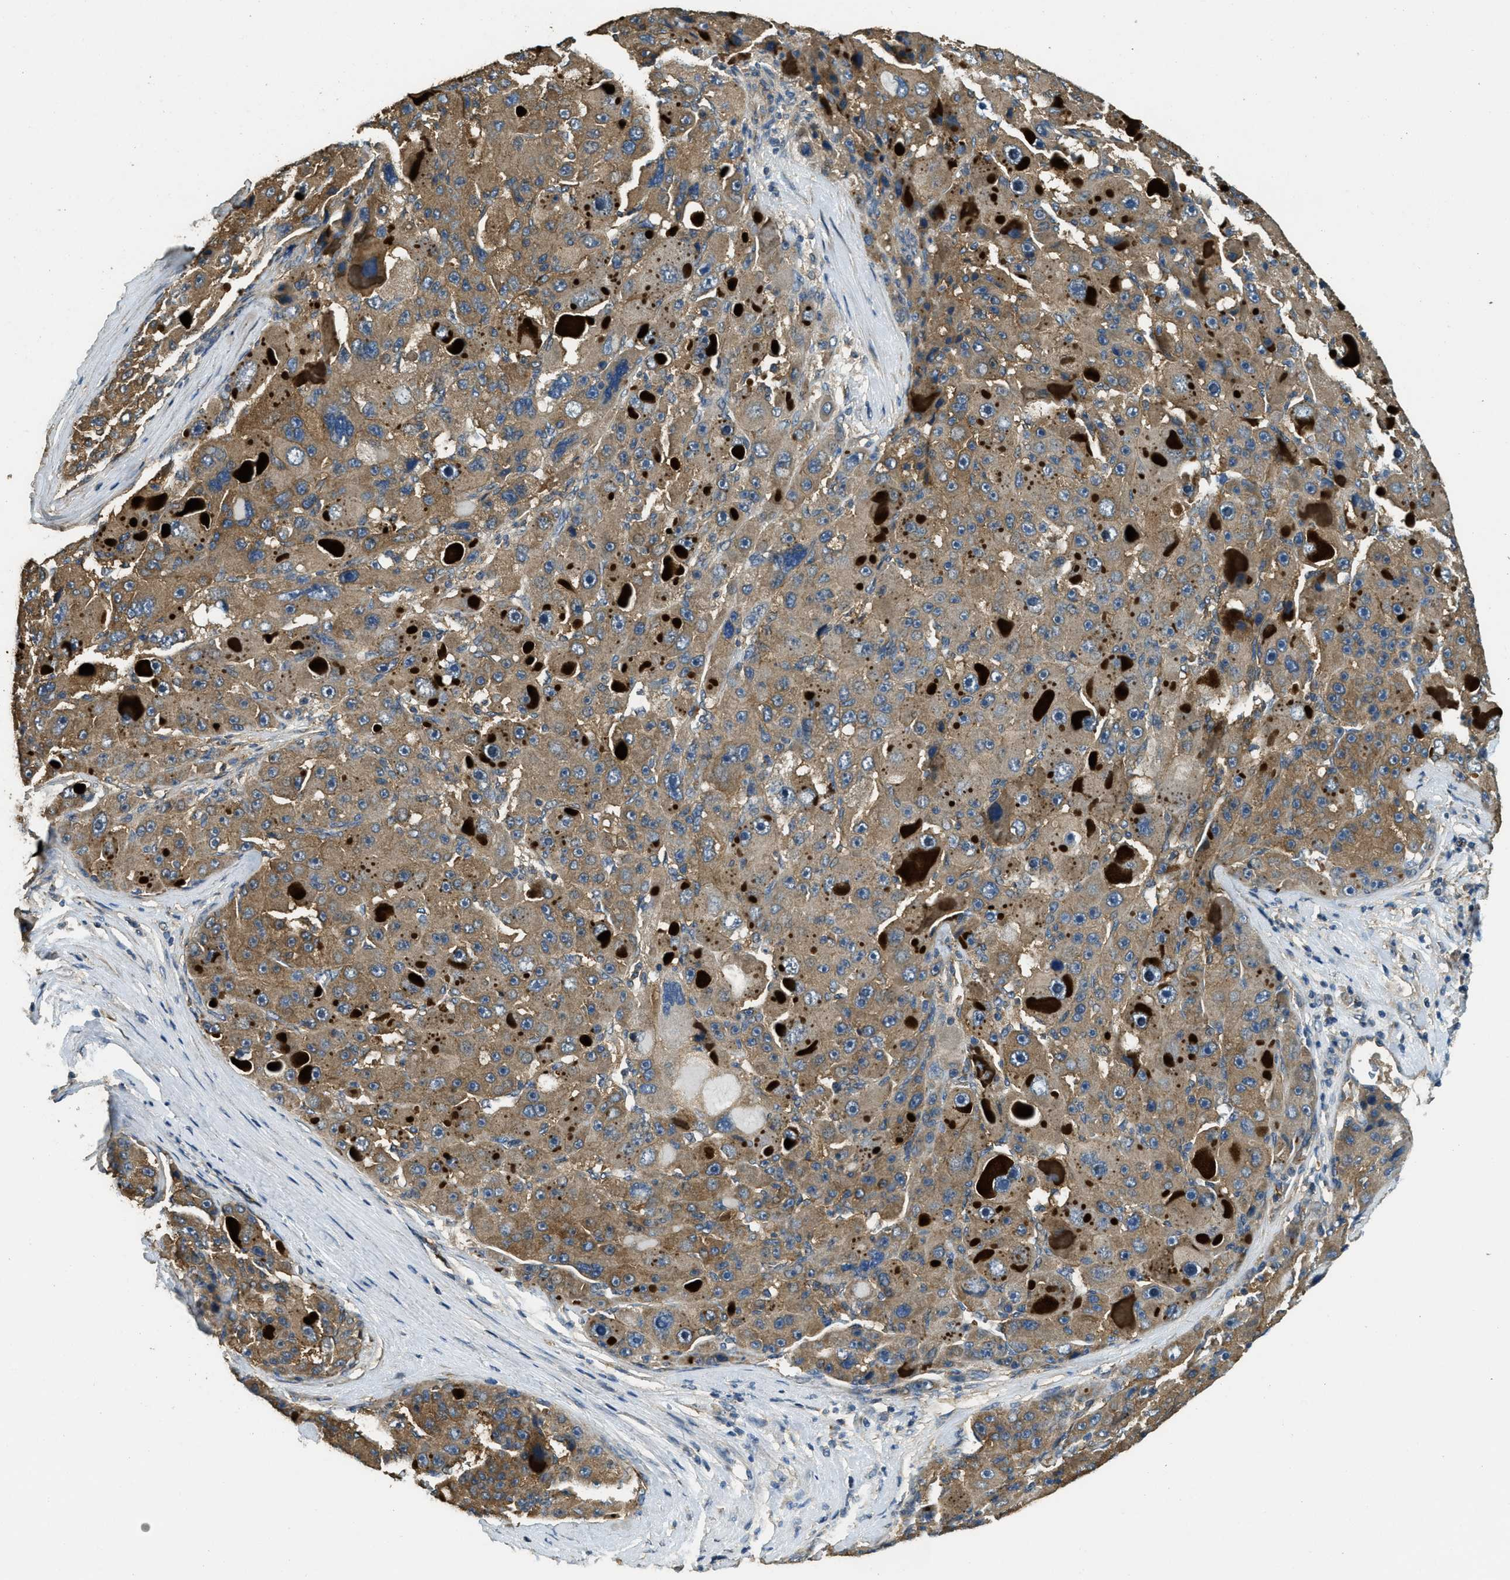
{"staining": {"intensity": "moderate", "quantity": ">75%", "location": "cytoplasmic/membranous"}, "tissue": "liver cancer", "cell_type": "Tumor cells", "image_type": "cancer", "snomed": [{"axis": "morphology", "description": "Carcinoma, Hepatocellular, NOS"}, {"axis": "topography", "description": "Liver"}], "caption": "This photomicrograph reveals immunohistochemistry staining of liver cancer (hepatocellular carcinoma), with medium moderate cytoplasmic/membranous staining in about >75% of tumor cells.", "gene": "CD276", "patient": {"sex": "male", "age": 76}}